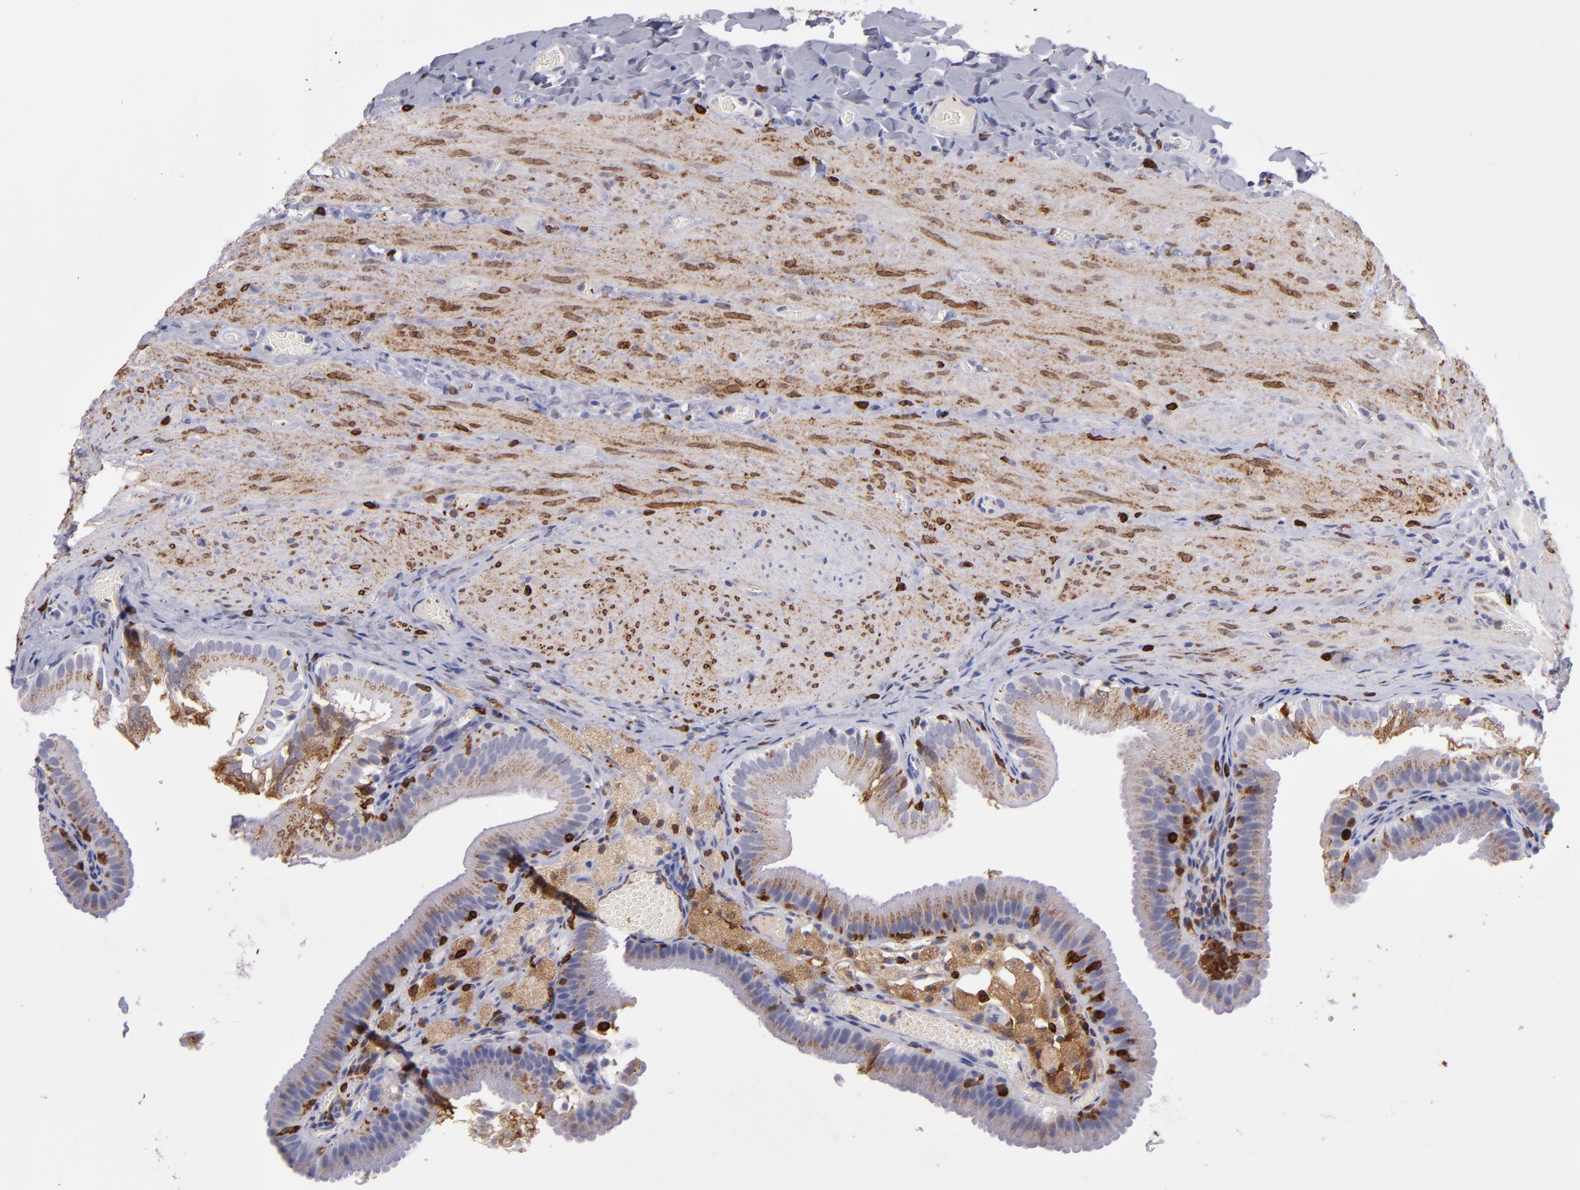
{"staining": {"intensity": "moderate", "quantity": ">75%", "location": "cytoplasmic/membranous"}, "tissue": "gallbladder", "cell_type": "Glandular cells", "image_type": "normal", "snomed": [{"axis": "morphology", "description": "Normal tissue, NOS"}, {"axis": "topography", "description": "Gallbladder"}], "caption": "A histopathology image of gallbladder stained for a protein exhibits moderate cytoplasmic/membranous brown staining in glandular cells. (Stains: DAB in brown, nuclei in blue, Microscopy: brightfield microscopy at high magnification).", "gene": "PTGS1", "patient": {"sex": "female", "age": 24}}